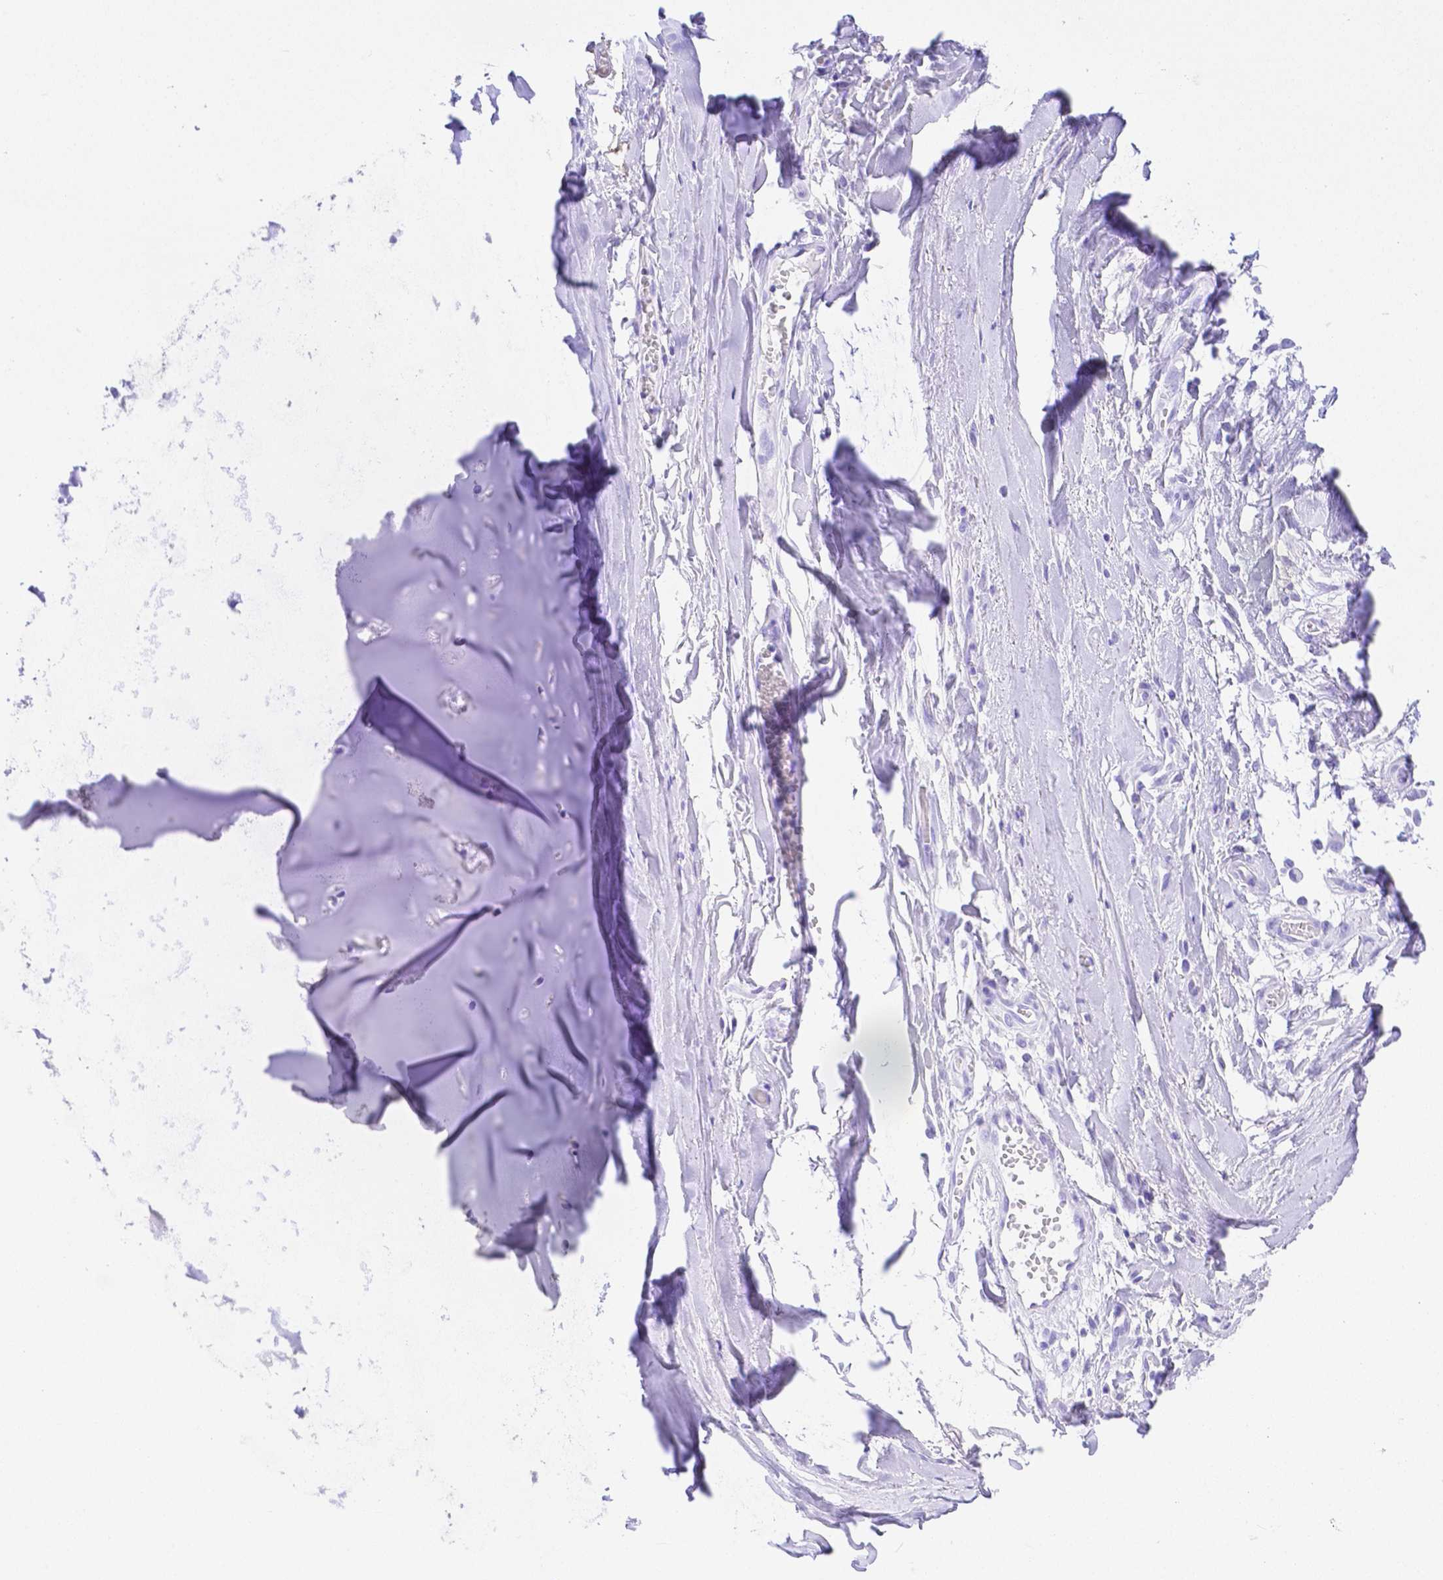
{"staining": {"intensity": "negative", "quantity": "none", "location": "none"}, "tissue": "soft tissue", "cell_type": "Chondrocytes", "image_type": "normal", "snomed": [{"axis": "morphology", "description": "Normal tissue, NOS"}, {"axis": "topography", "description": "Cartilage tissue"}, {"axis": "topography", "description": "Nasopharynx"}, {"axis": "topography", "description": "Thyroid gland"}], "caption": "A micrograph of human soft tissue is negative for staining in chondrocytes. Nuclei are stained in blue.", "gene": "SMR3A", "patient": {"sex": "male", "age": 63}}